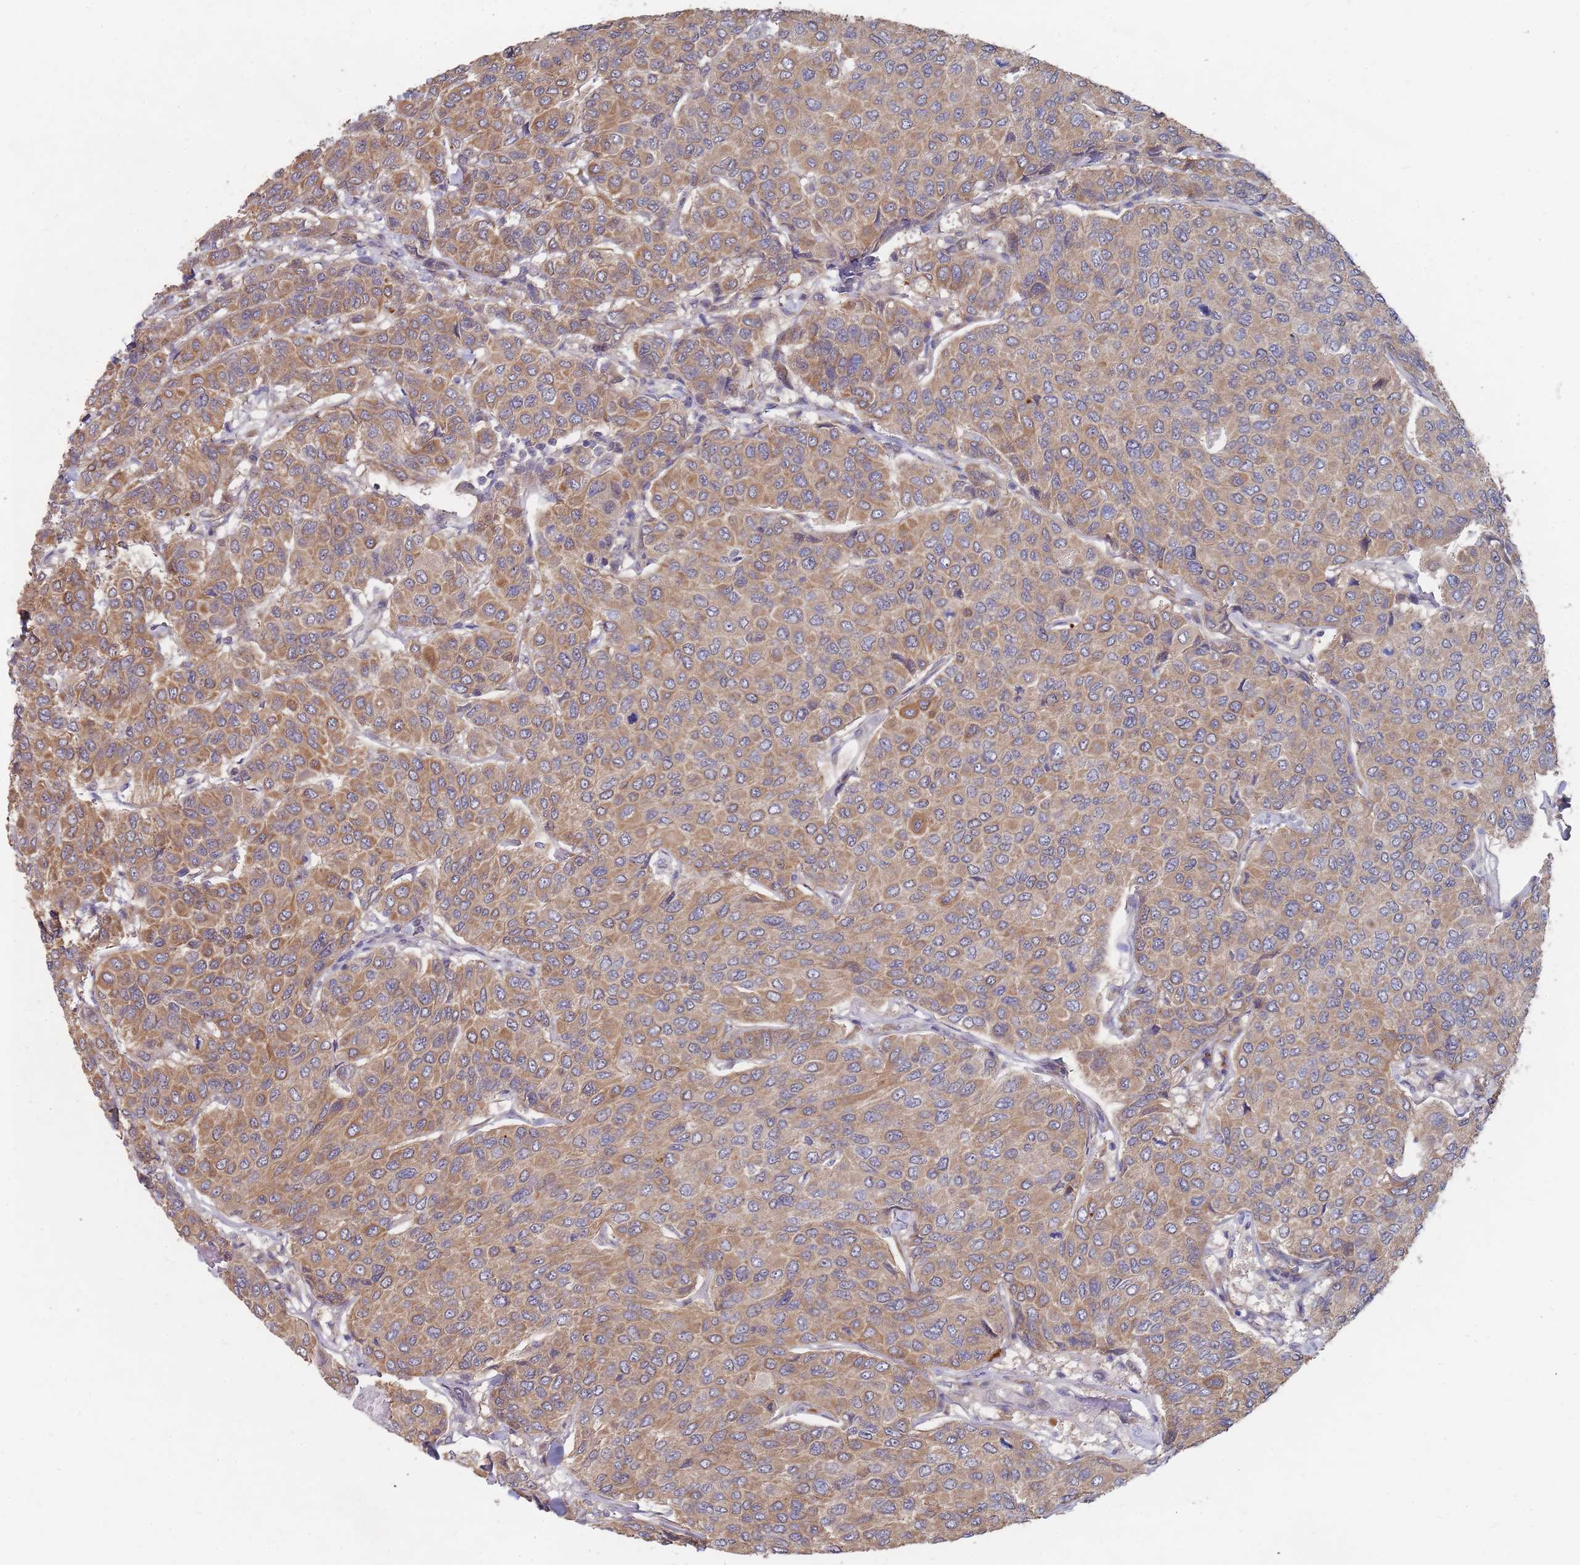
{"staining": {"intensity": "moderate", "quantity": ">75%", "location": "cytoplasmic/membranous"}, "tissue": "breast cancer", "cell_type": "Tumor cells", "image_type": "cancer", "snomed": [{"axis": "morphology", "description": "Duct carcinoma"}, {"axis": "topography", "description": "Breast"}], "caption": "Immunohistochemical staining of breast cancer shows medium levels of moderate cytoplasmic/membranous protein positivity in about >75% of tumor cells.", "gene": "SLC35F5", "patient": {"sex": "female", "age": 55}}